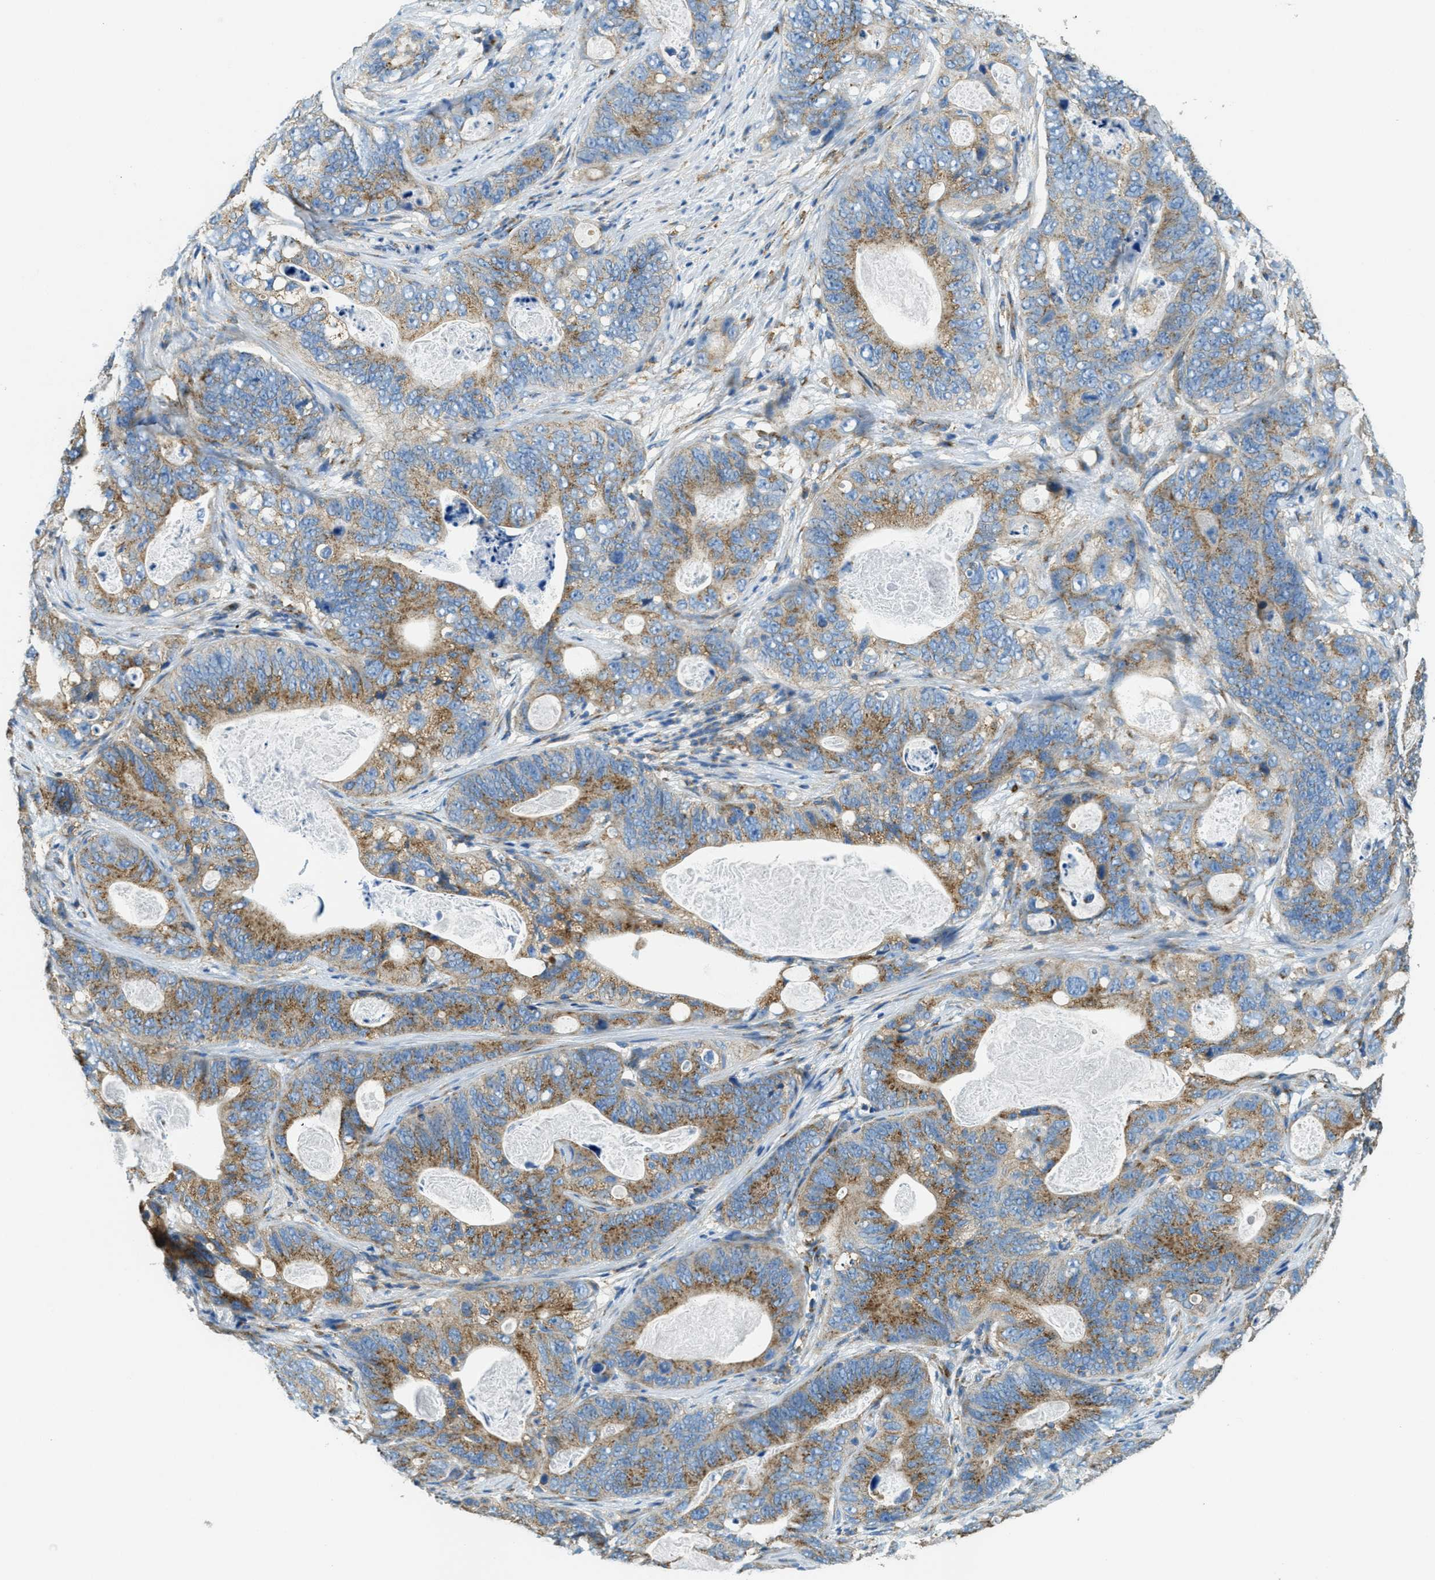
{"staining": {"intensity": "moderate", "quantity": ">75%", "location": "cytoplasmic/membranous"}, "tissue": "stomach cancer", "cell_type": "Tumor cells", "image_type": "cancer", "snomed": [{"axis": "morphology", "description": "Adenocarcinoma, NOS"}, {"axis": "topography", "description": "Stomach"}], "caption": "Stomach adenocarcinoma stained with a brown dye exhibits moderate cytoplasmic/membranous positive expression in approximately >75% of tumor cells.", "gene": "AP2B1", "patient": {"sex": "female", "age": 89}}